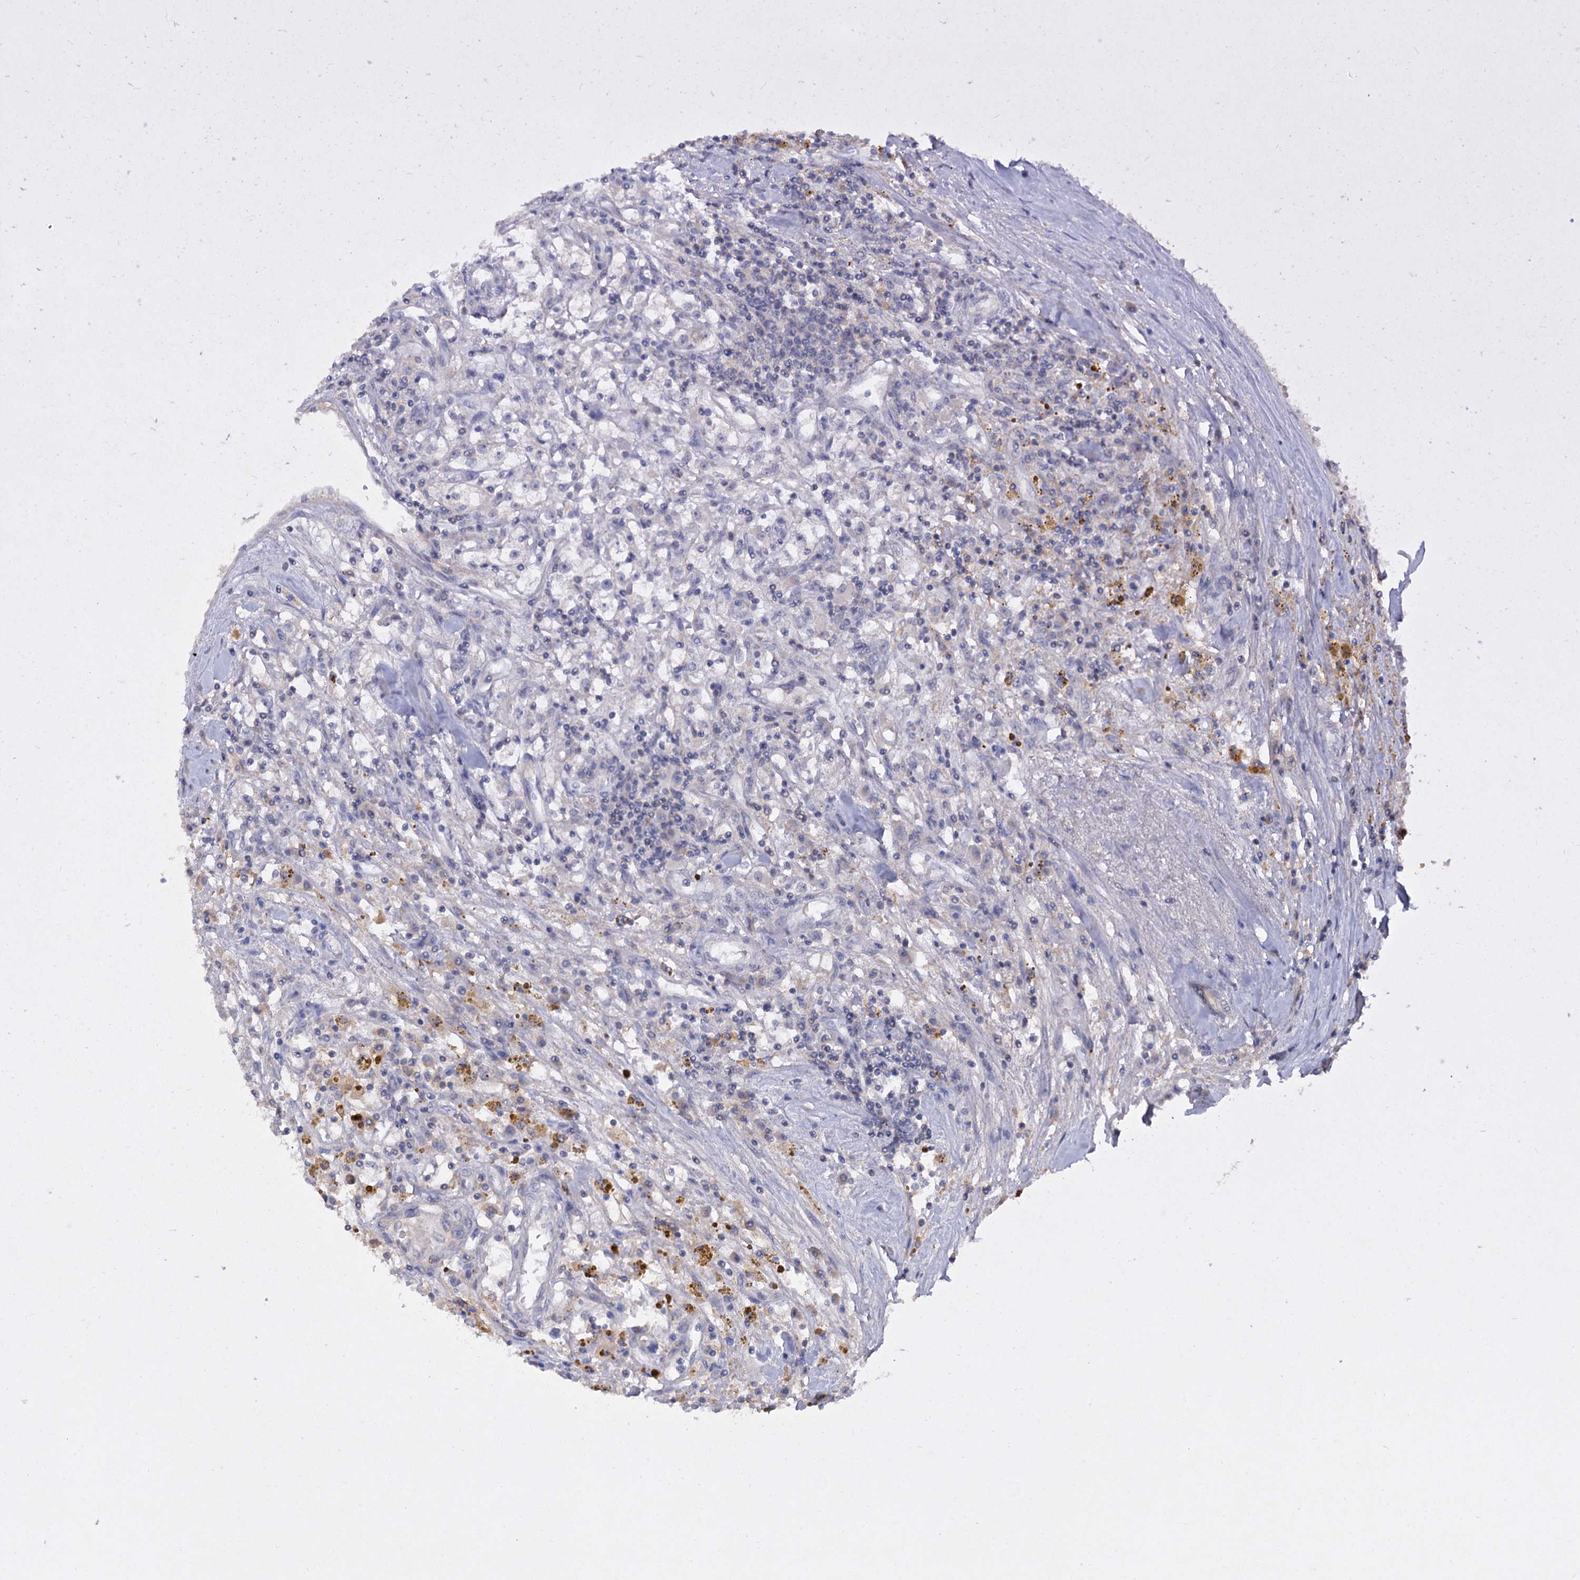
{"staining": {"intensity": "negative", "quantity": "none", "location": "none"}, "tissue": "renal cancer", "cell_type": "Tumor cells", "image_type": "cancer", "snomed": [{"axis": "morphology", "description": "Adenocarcinoma, NOS"}, {"axis": "topography", "description": "Kidney"}], "caption": "There is no significant staining in tumor cells of renal cancer (adenocarcinoma).", "gene": "ATP4A", "patient": {"sex": "male", "age": 56}}